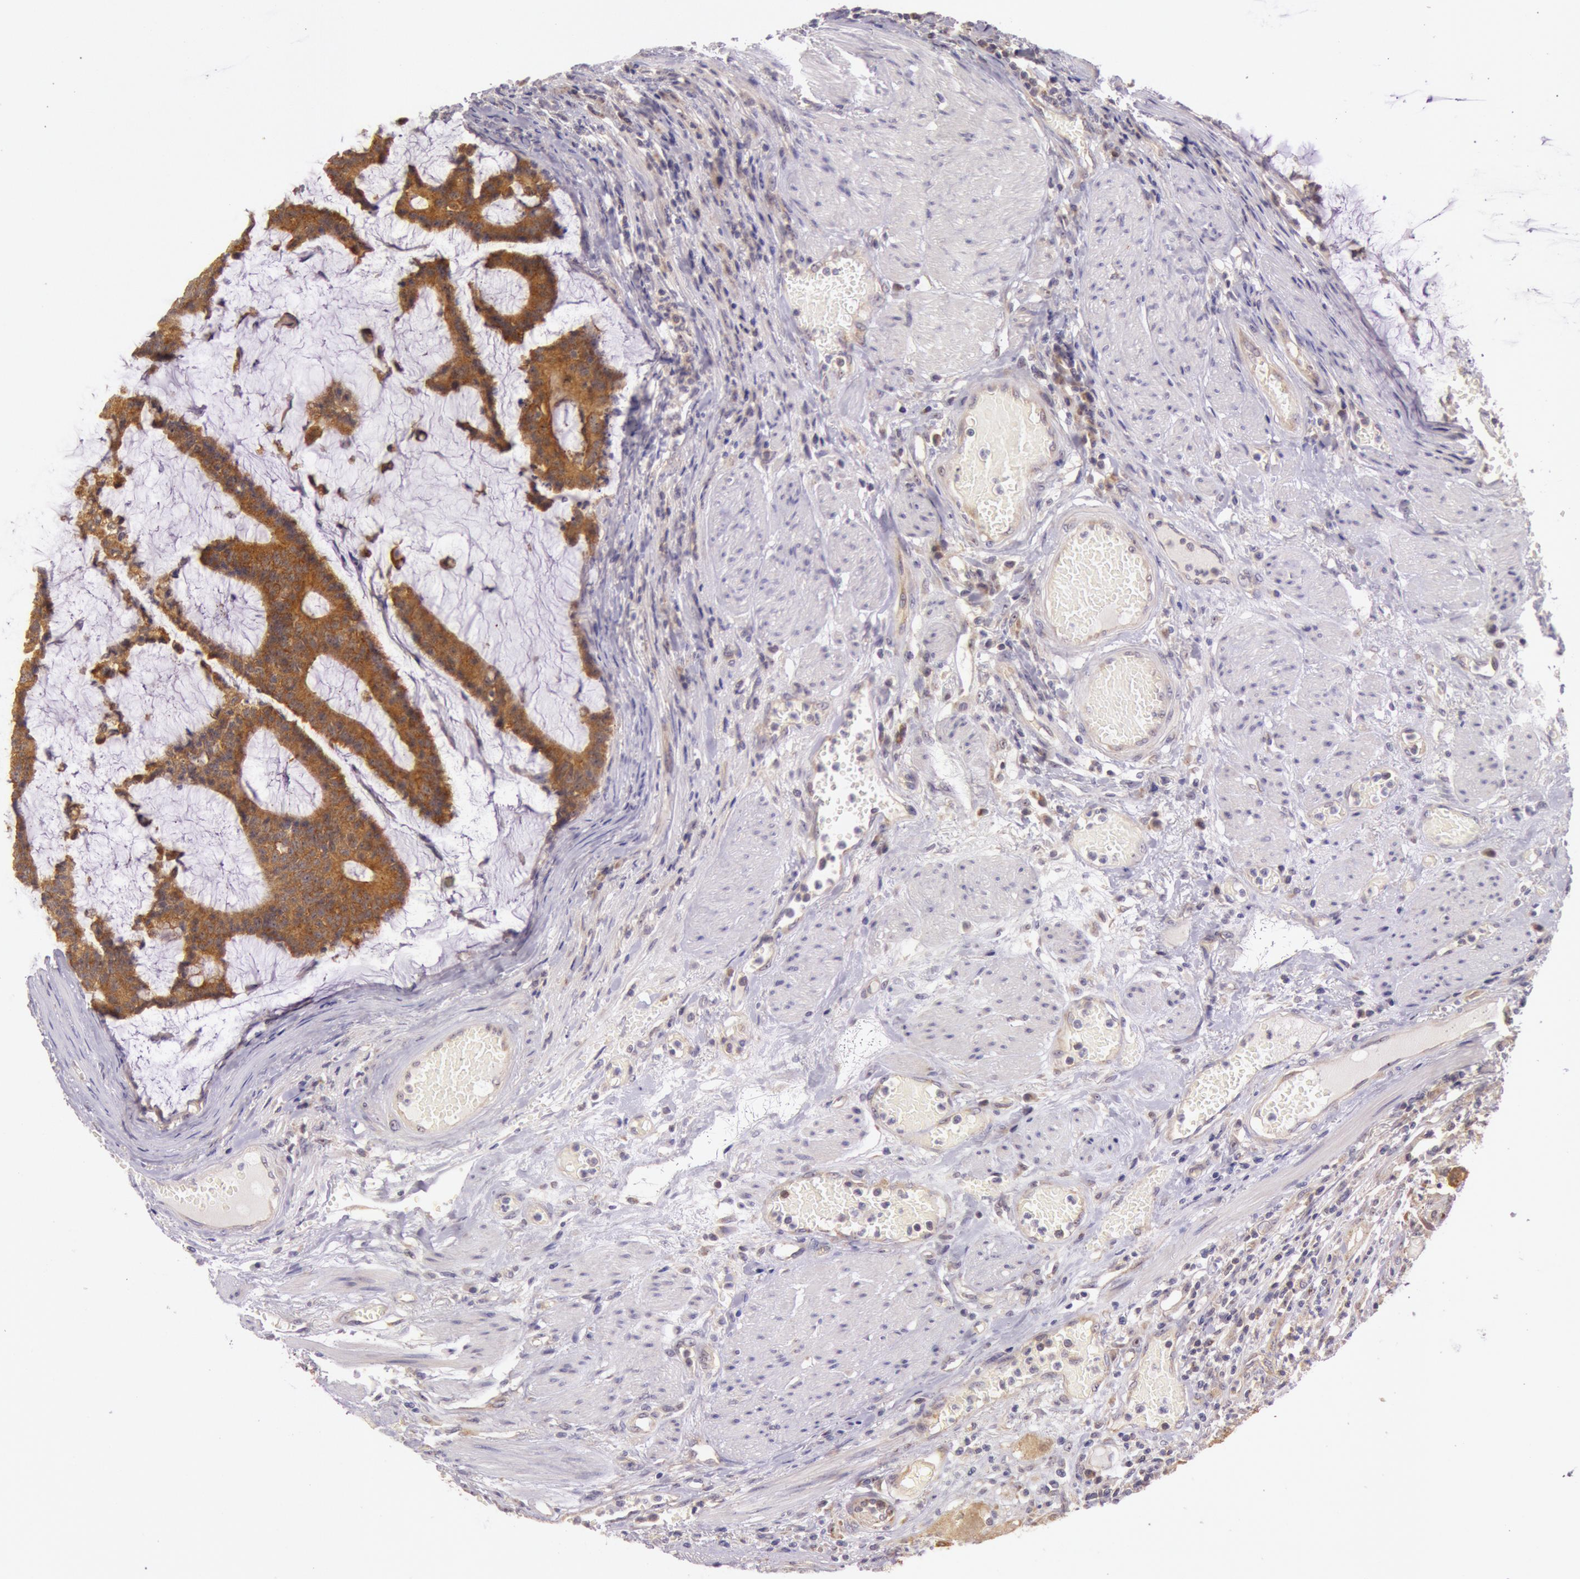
{"staining": {"intensity": "strong", "quantity": ">75%", "location": "cytoplasmic/membranous"}, "tissue": "colorectal cancer", "cell_type": "Tumor cells", "image_type": "cancer", "snomed": [{"axis": "morphology", "description": "Adenocarcinoma, NOS"}, {"axis": "topography", "description": "Colon"}], "caption": "Protein expression analysis of adenocarcinoma (colorectal) demonstrates strong cytoplasmic/membranous expression in about >75% of tumor cells. (DAB (3,3'-diaminobenzidine) = brown stain, brightfield microscopy at high magnification).", "gene": "CDK16", "patient": {"sex": "female", "age": 84}}